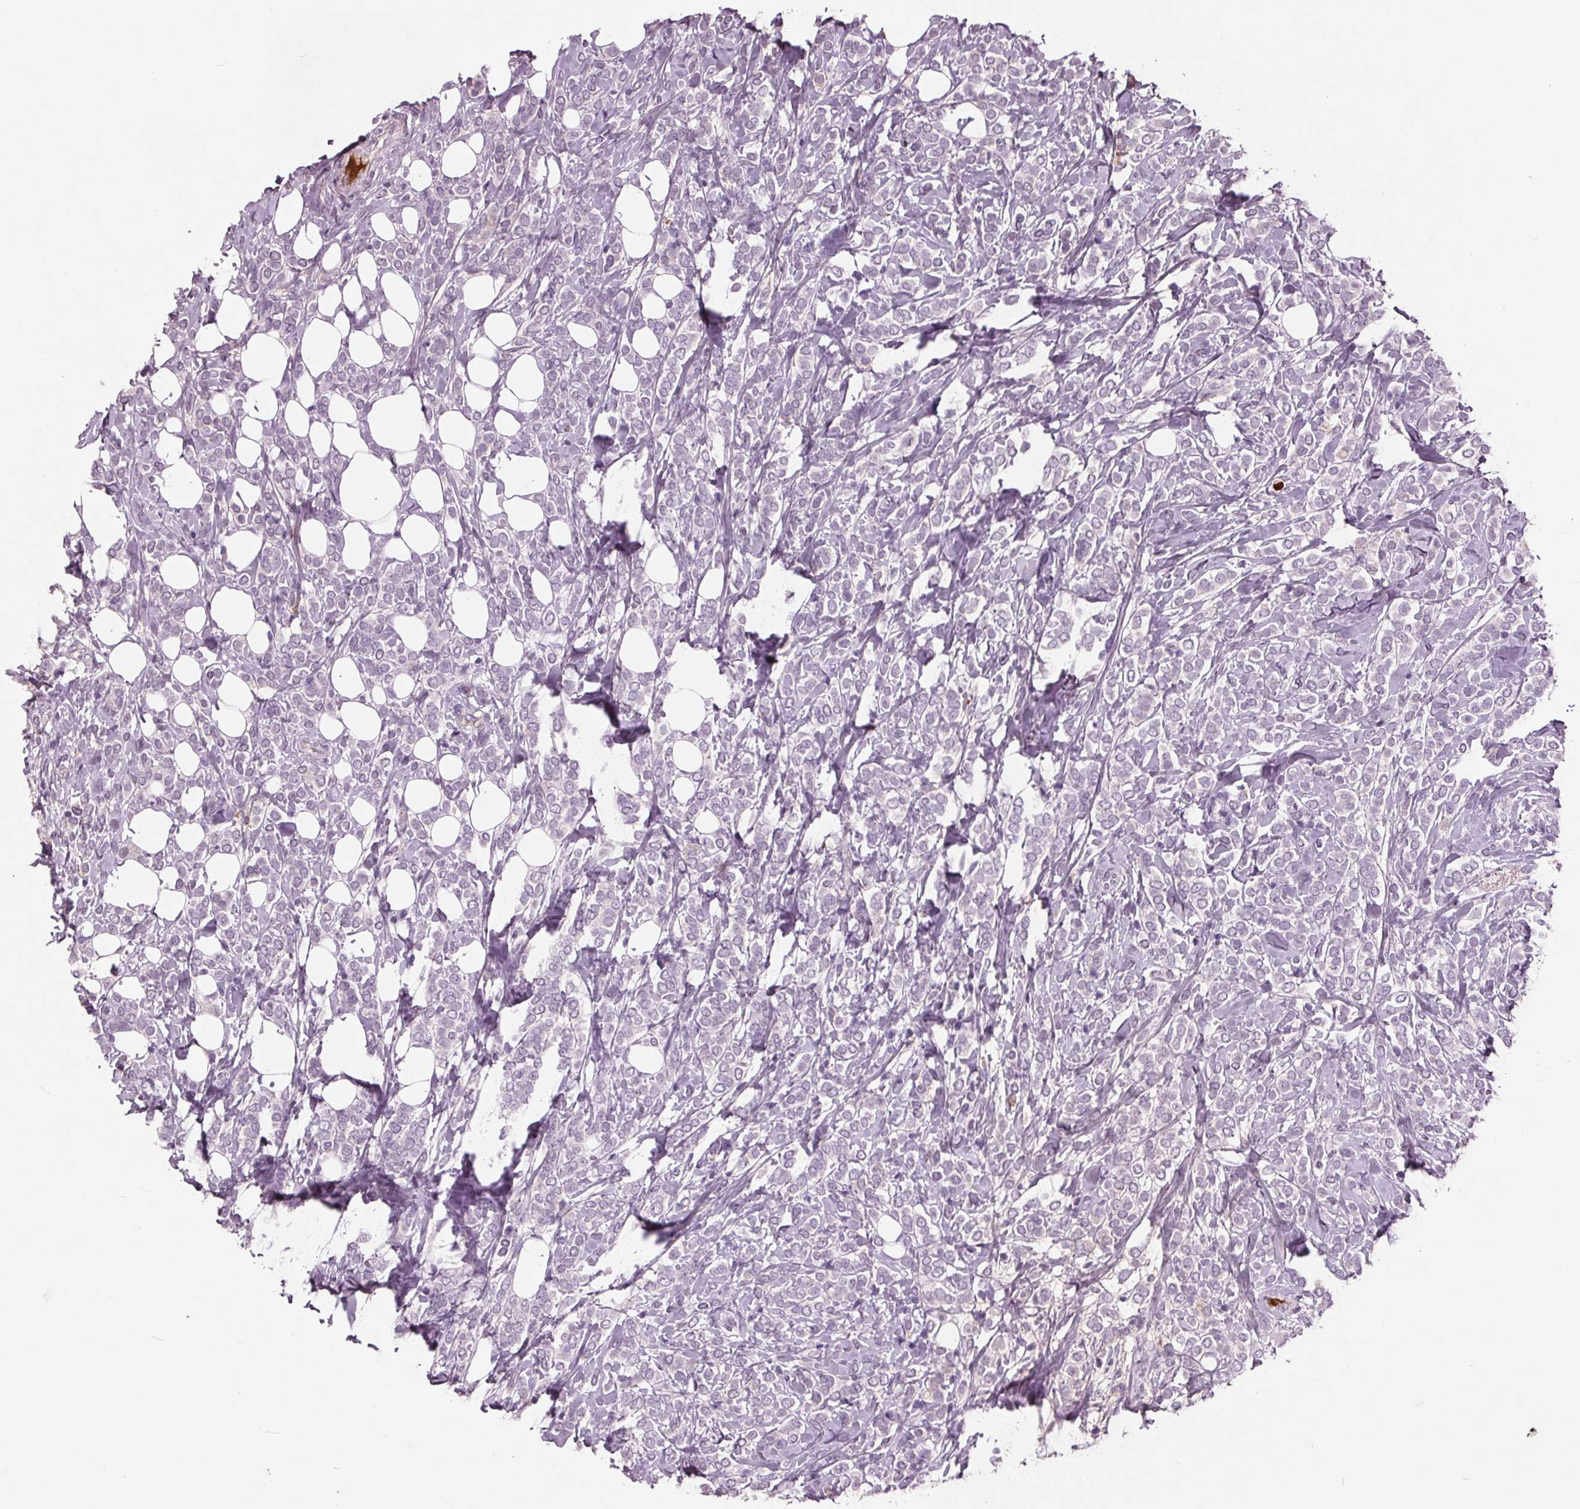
{"staining": {"intensity": "negative", "quantity": "none", "location": "none"}, "tissue": "breast cancer", "cell_type": "Tumor cells", "image_type": "cancer", "snomed": [{"axis": "morphology", "description": "Lobular carcinoma"}, {"axis": "topography", "description": "Breast"}], "caption": "High magnification brightfield microscopy of lobular carcinoma (breast) stained with DAB (brown) and counterstained with hematoxylin (blue): tumor cells show no significant staining. (DAB immunohistochemistry (IHC) with hematoxylin counter stain).", "gene": "C6", "patient": {"sex": "female", "age": 49}}